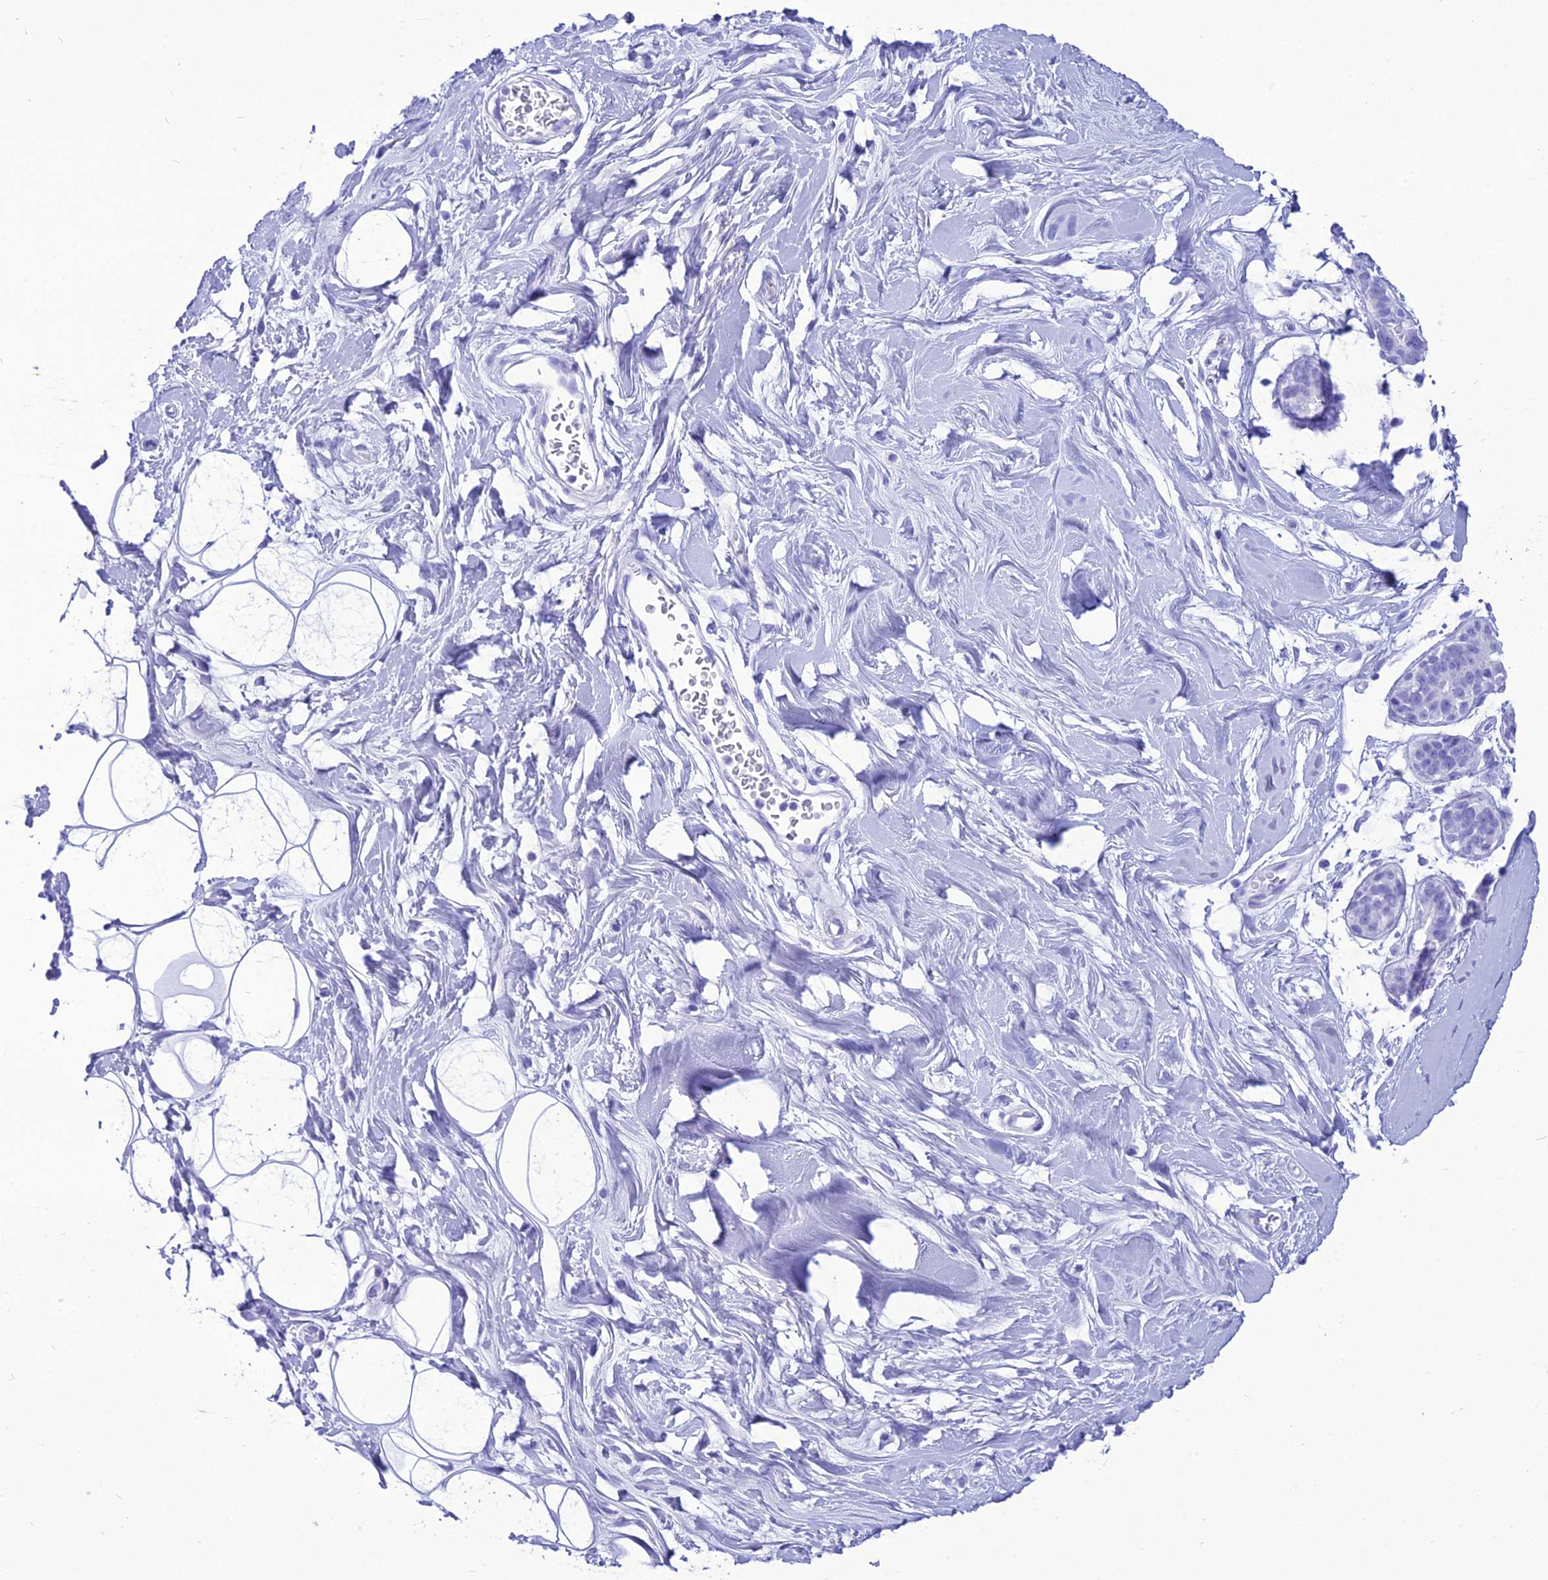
{"staining": {"intensity": "negative", "quantity": "none", "location": "none"}, "tissue": "adipose tissue", "cell_type": "Adipocytes", "image_type": "normal", "snomed": [{"axis": "morphology", "description": "Normal tissue, NOS"}, {"axis": "topography", "description": "Breast"}], "caption": "An image of human adipose tissue is negative for staining in adipocytes. (DAB IHC with hematoxylin counter stain).", "gene": "PNMA5", "patient": {"sex": "female", "age": 26}}